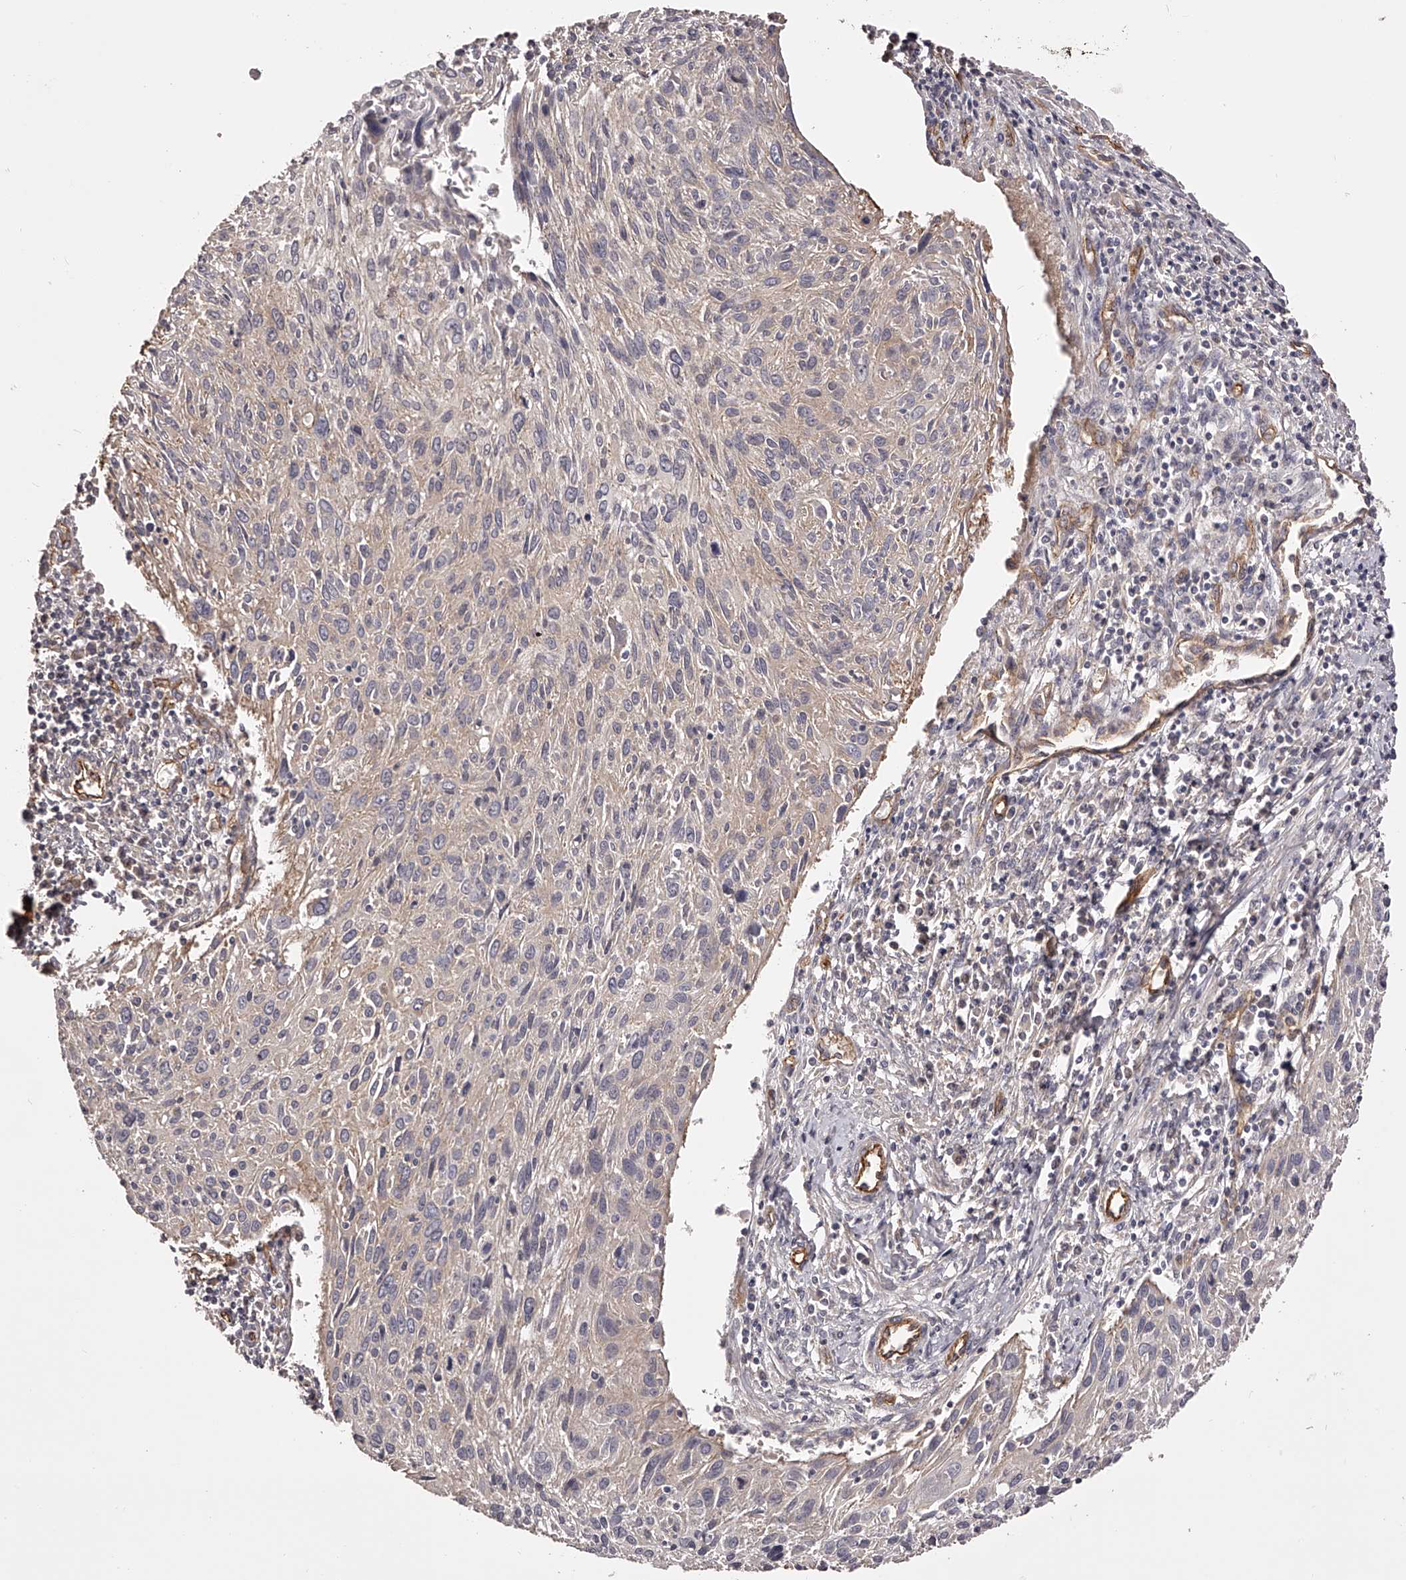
{"staining": {"intensity": "weak", "quantity": "<25%", "location": "cytoplasmic/membranous"}, "tissue": "cervical cancer", "cell_type": "Tumor cells", "image_type": "cancer", "snomed": [{"axis": "morphology", "description": "Squamous cell carcinoma, NOS"}, {"axis": "topography", "description": "Cervix"}], "caption": "Tumor cells show no significant positivity in cervical cancer (squamous cell carcinoma). (DAB immunohistochemistry (IHC) with hematoxylin counter stain).", "gene": "LTV1", "patient": {"sex": "female", "age": 51}}